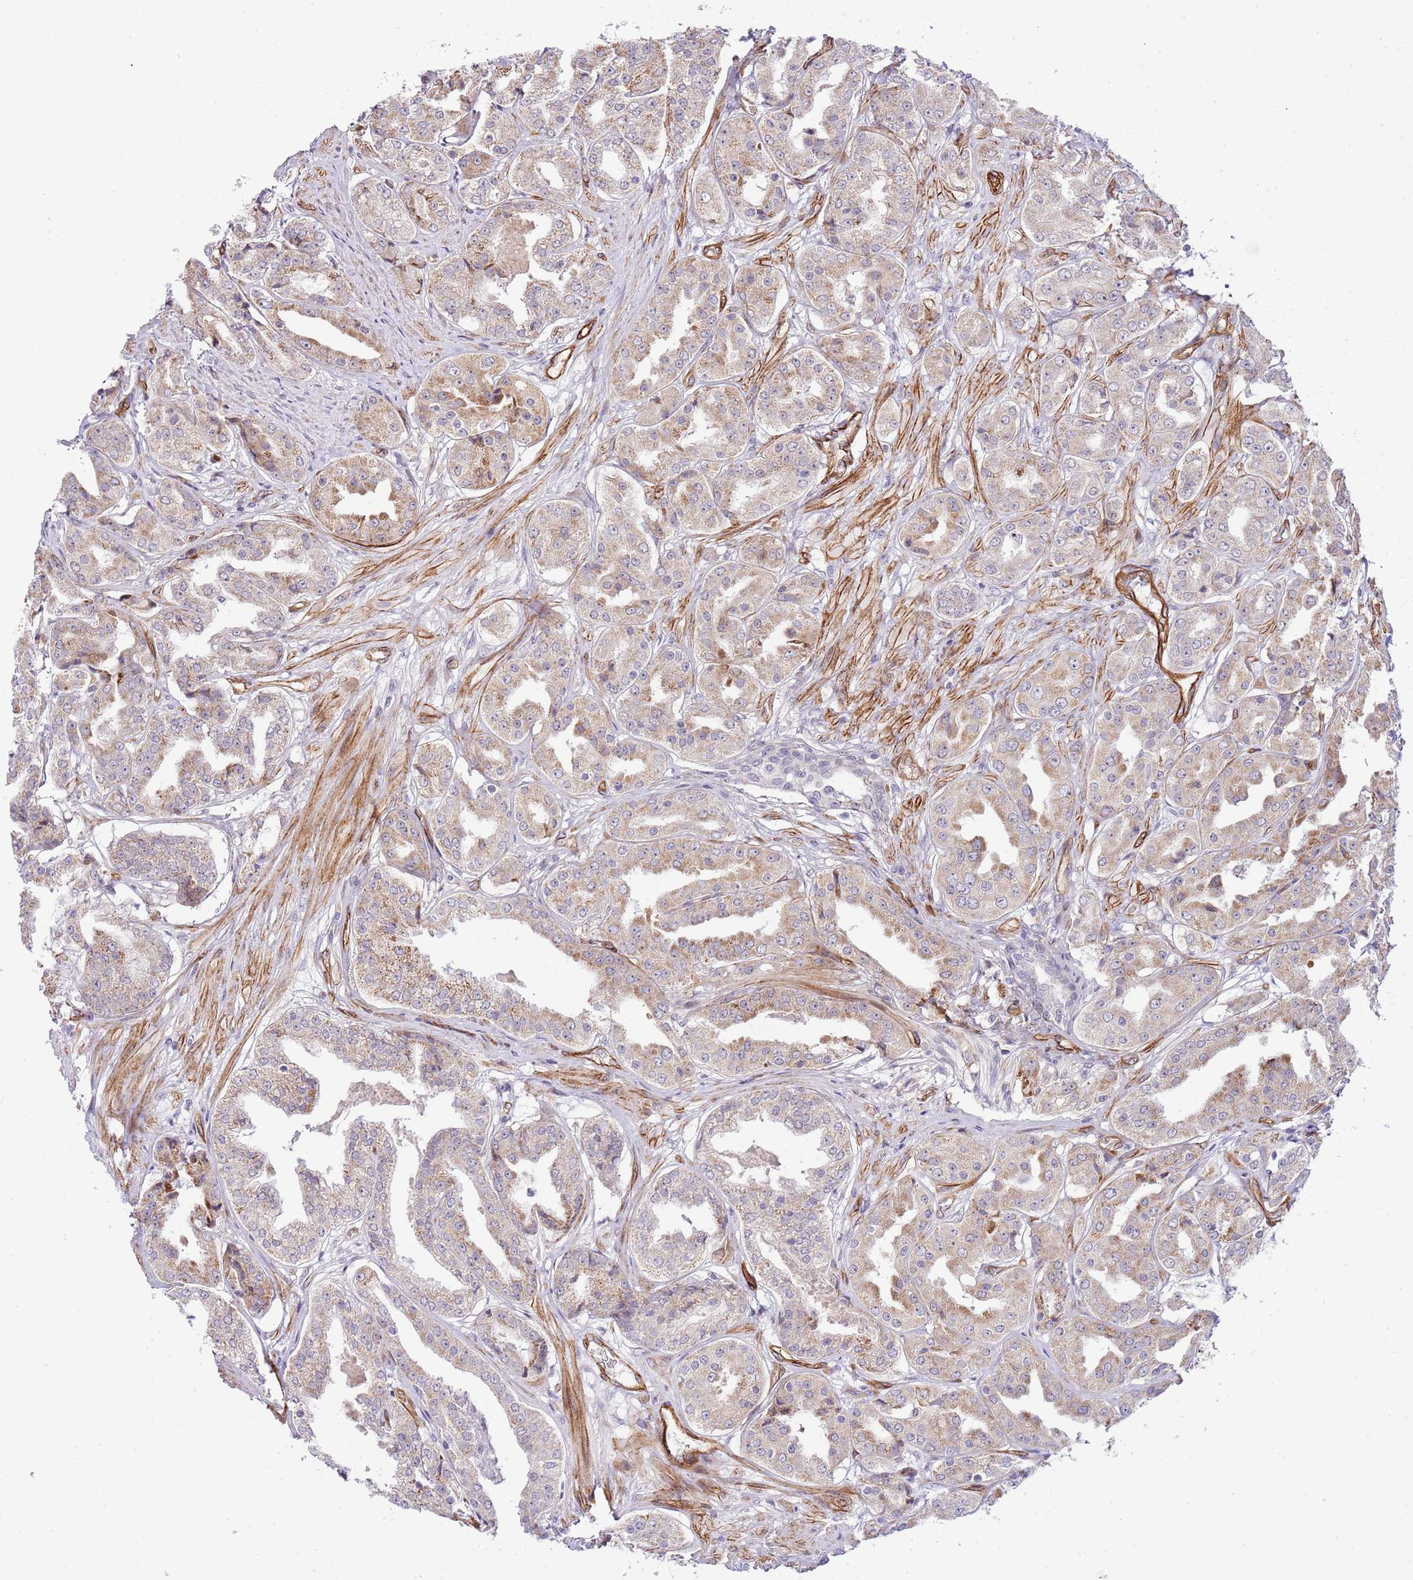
{"staining": {"intensity": "moderate", "quantity": ">75%", "location": "cytoplasmic/membranous"}, "tissue": "prostate cancer", "cell_type": "Tumor cells", "image_type": "cancer", "snomed": [{"axis": "morphology", "description": "Adenocarcinoma, High grade"}, {"axis": "topography", "description": "Prostate"}], "caption": "Moderate cytoplasmic/membranous staining is seen in about >75% of tumor cells in prostate high-grade adenocarcinoma. Immunohistochemistry (ihc) stains the protein in brown and the nuclei are stained blue.", "gene": "NEK3", "patient": {"sex": "male", "age": 63}}